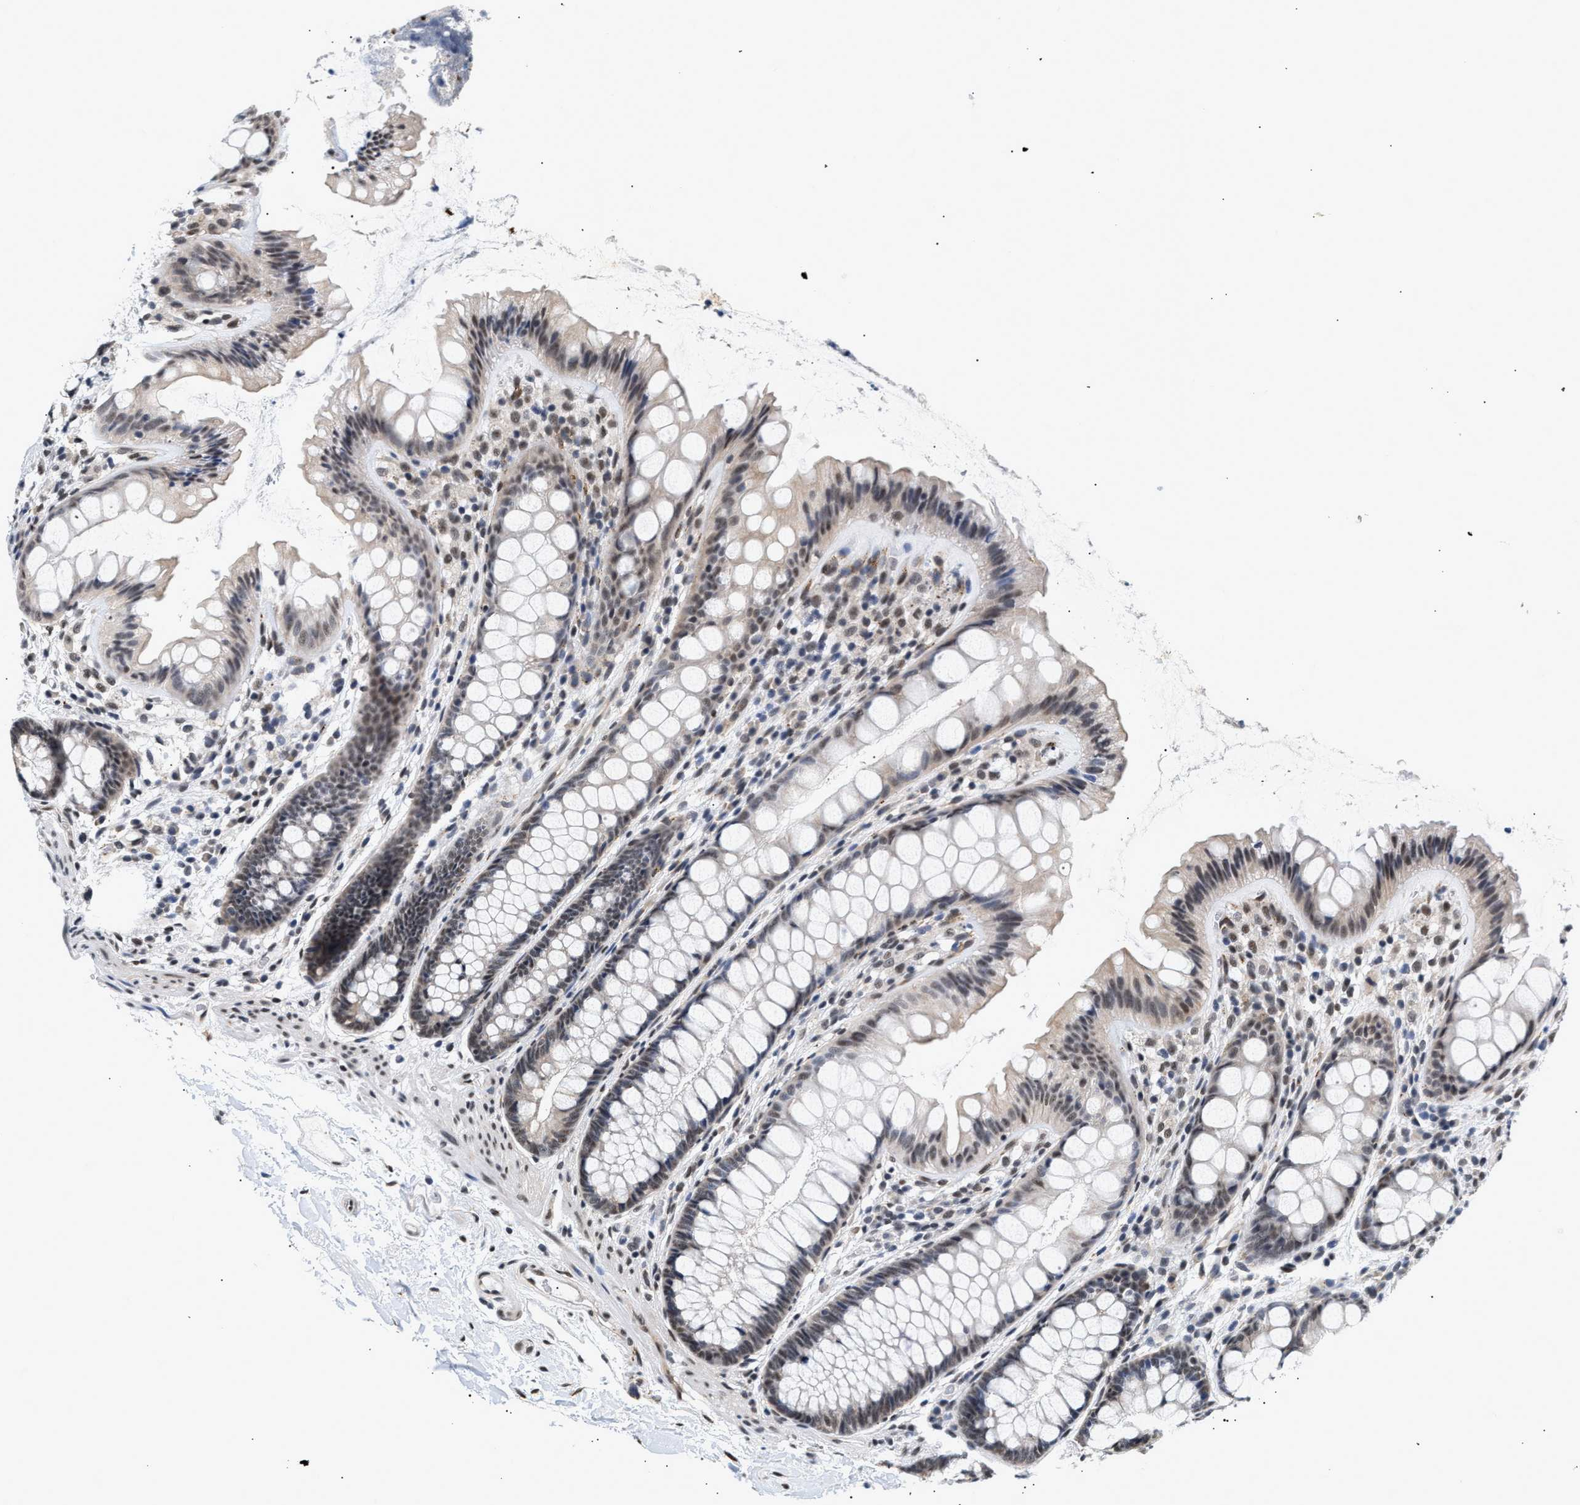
{"staining": {"intensity": "weak", "quantity": "25%-75%", "location": "nuclear"}, "tissue": "colon", "cell_type": "Endothelial cells", "image_type": "normal", "snomed": [{"axis": "morphology", "description": "Normal tissue, NOS"}, {"axis": "topography", "description": "Colon"}], "caption": "Brown immunohistochemical staining in unremarkable colon shows weak nuclear staining in approximately 25%-75% of endothelial cells.", "gene": "THOC1", "patient": {"sex": "female", "age": 56}}